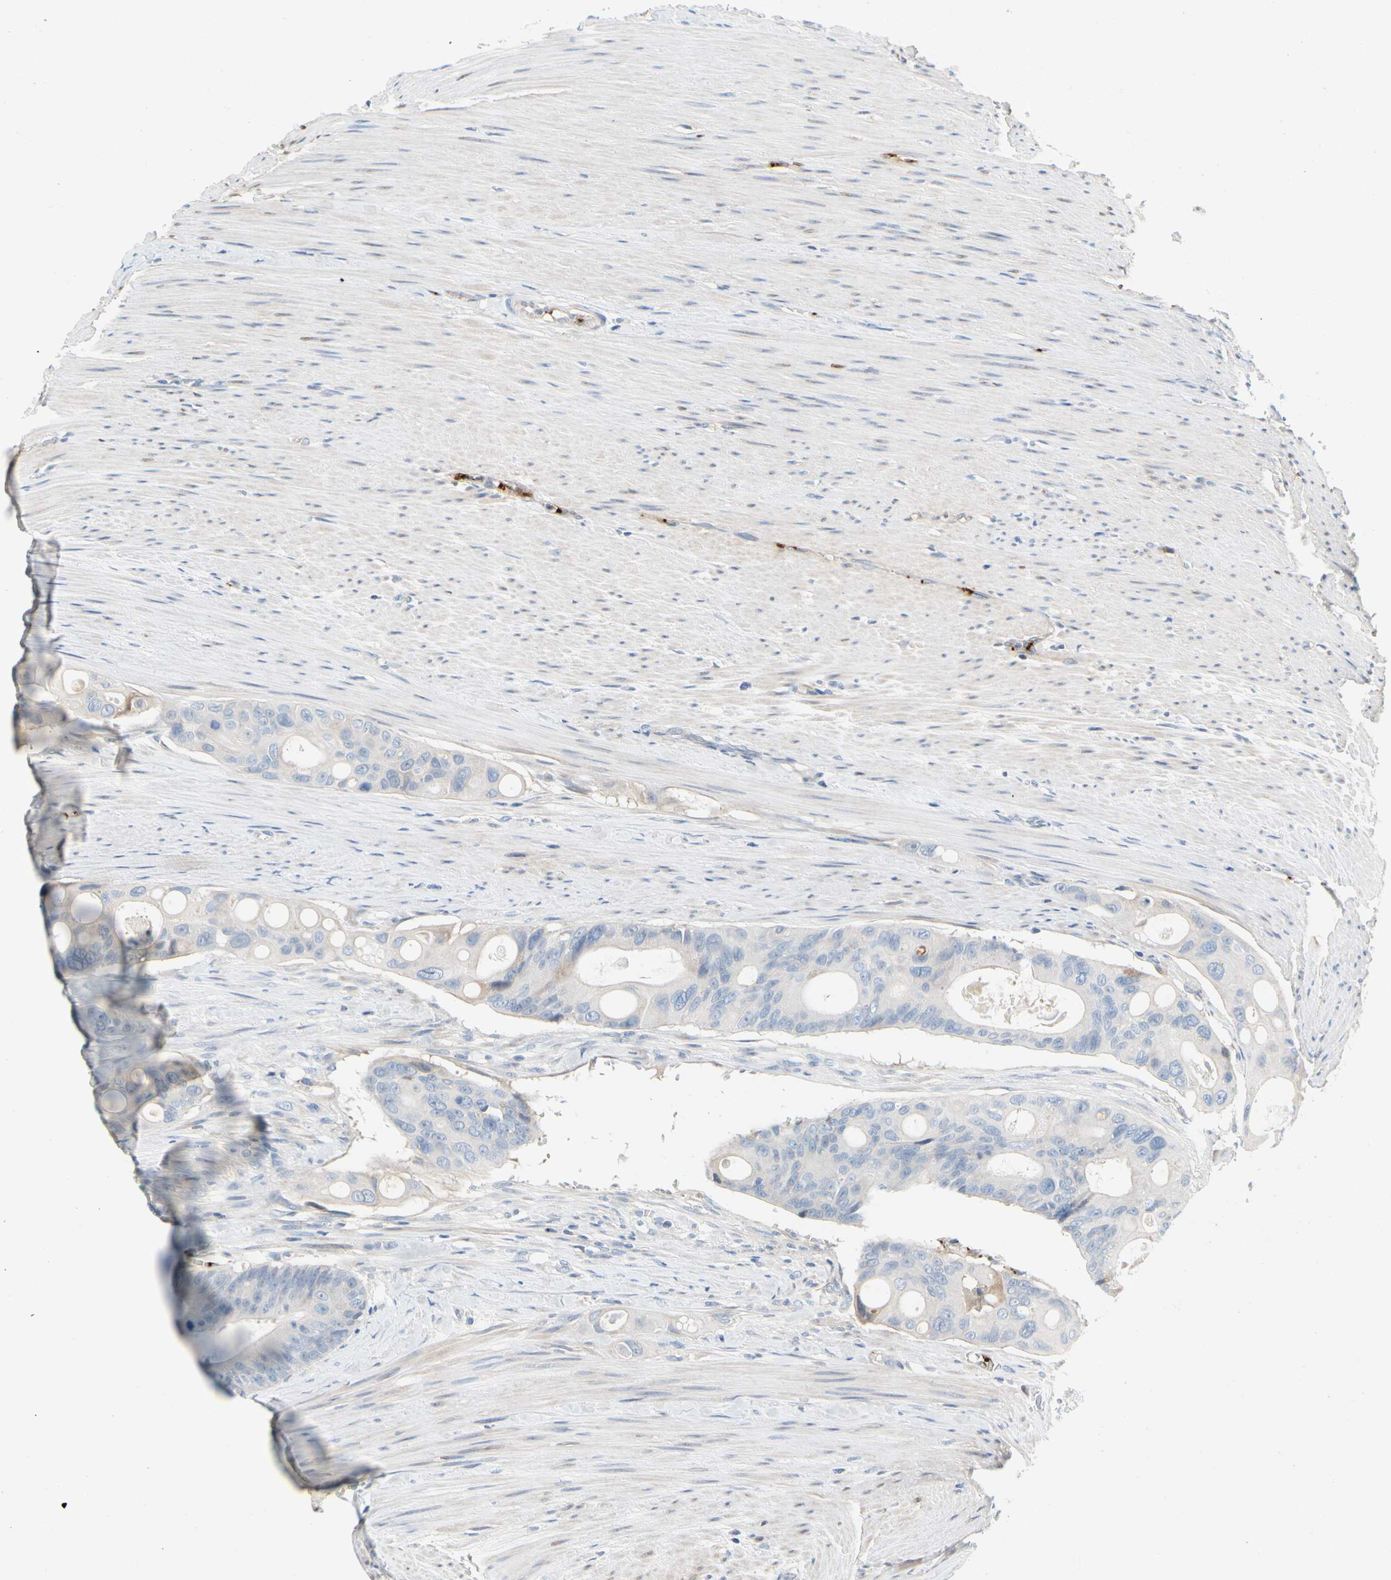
{"staining": {"intensity": "strong", "quantity": "<25%", "location": "cytoplasmic/membranous"}, "tissue": "colorectal cancer", "cell_type": "Tumor cells", "image_type": "cancer", "snomed": [{"axis": "morphology", "description": "Adenocarcinoma, NOS"}, {"axis": "topography", "description": "Colon"}], "caption": "A brown stain labels strong cytoplasmic/membranous expression of a protein in adenocarcinoma (colorectal) tumor cells.", "gene": "PPBP", "patient": {"sex": "female", "age": 57}}